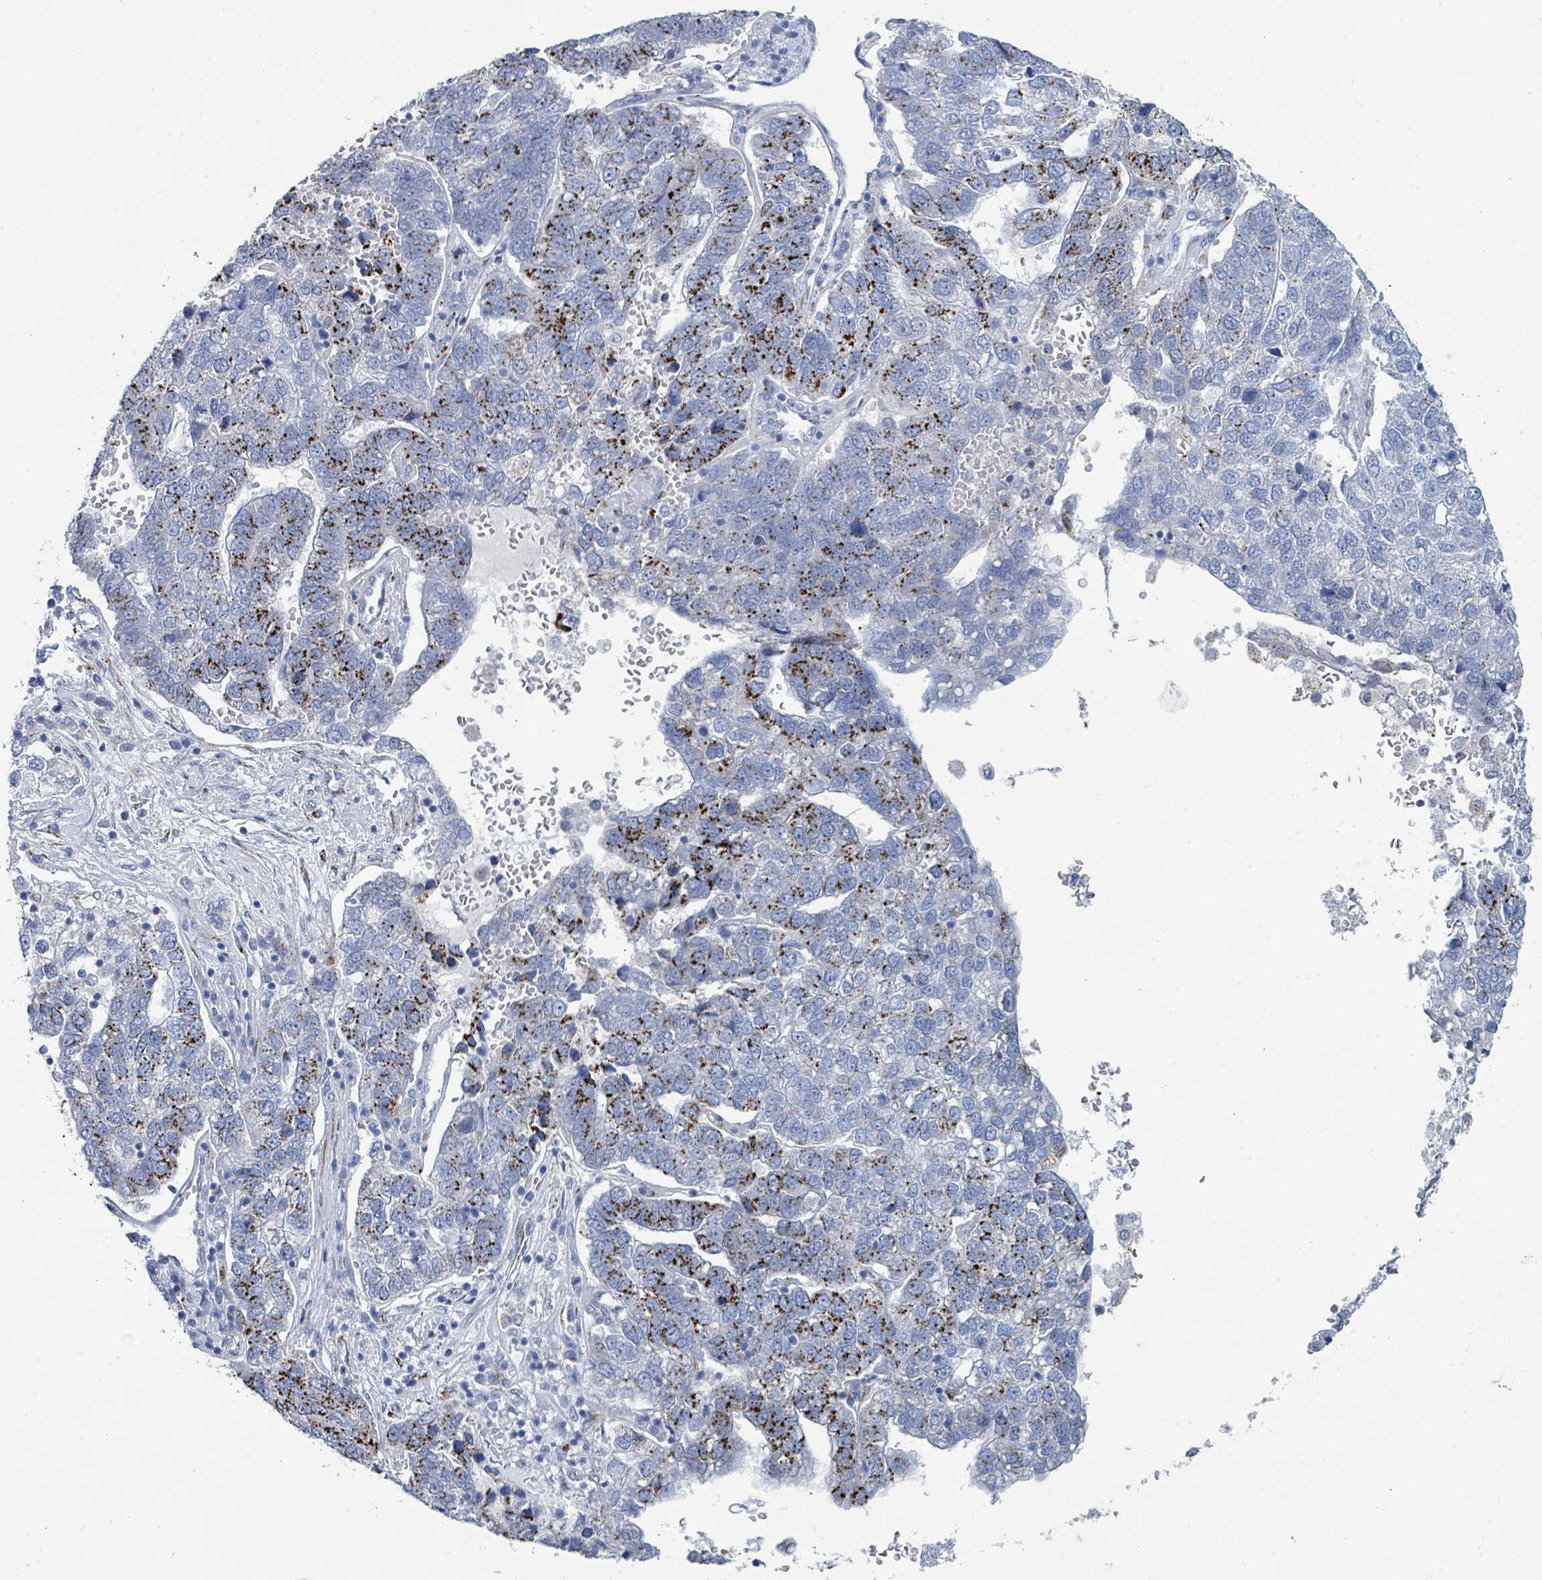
{"staining": {"intensity": "strong", "quantity": "25%-75%", "location": "cytoplasmic/membranous"}, "tissue": "pancreatic cancer", "cell_type": "Tumor cells", "image_type": "cancer", "snomed": [{"axis": "morphology", "description": "Adenocarcinoma, NOS"}, {"axis": "topography", "description": "Pancreas"}], "caption": "DAB immunohistochemical staining of pancreatic cancer shows strong cytoplasmic/membranous protein staining in about 25%-75% of tumor cells.", "gene": "DCAF5", "patient": {"sex": "female", "age": 61}}